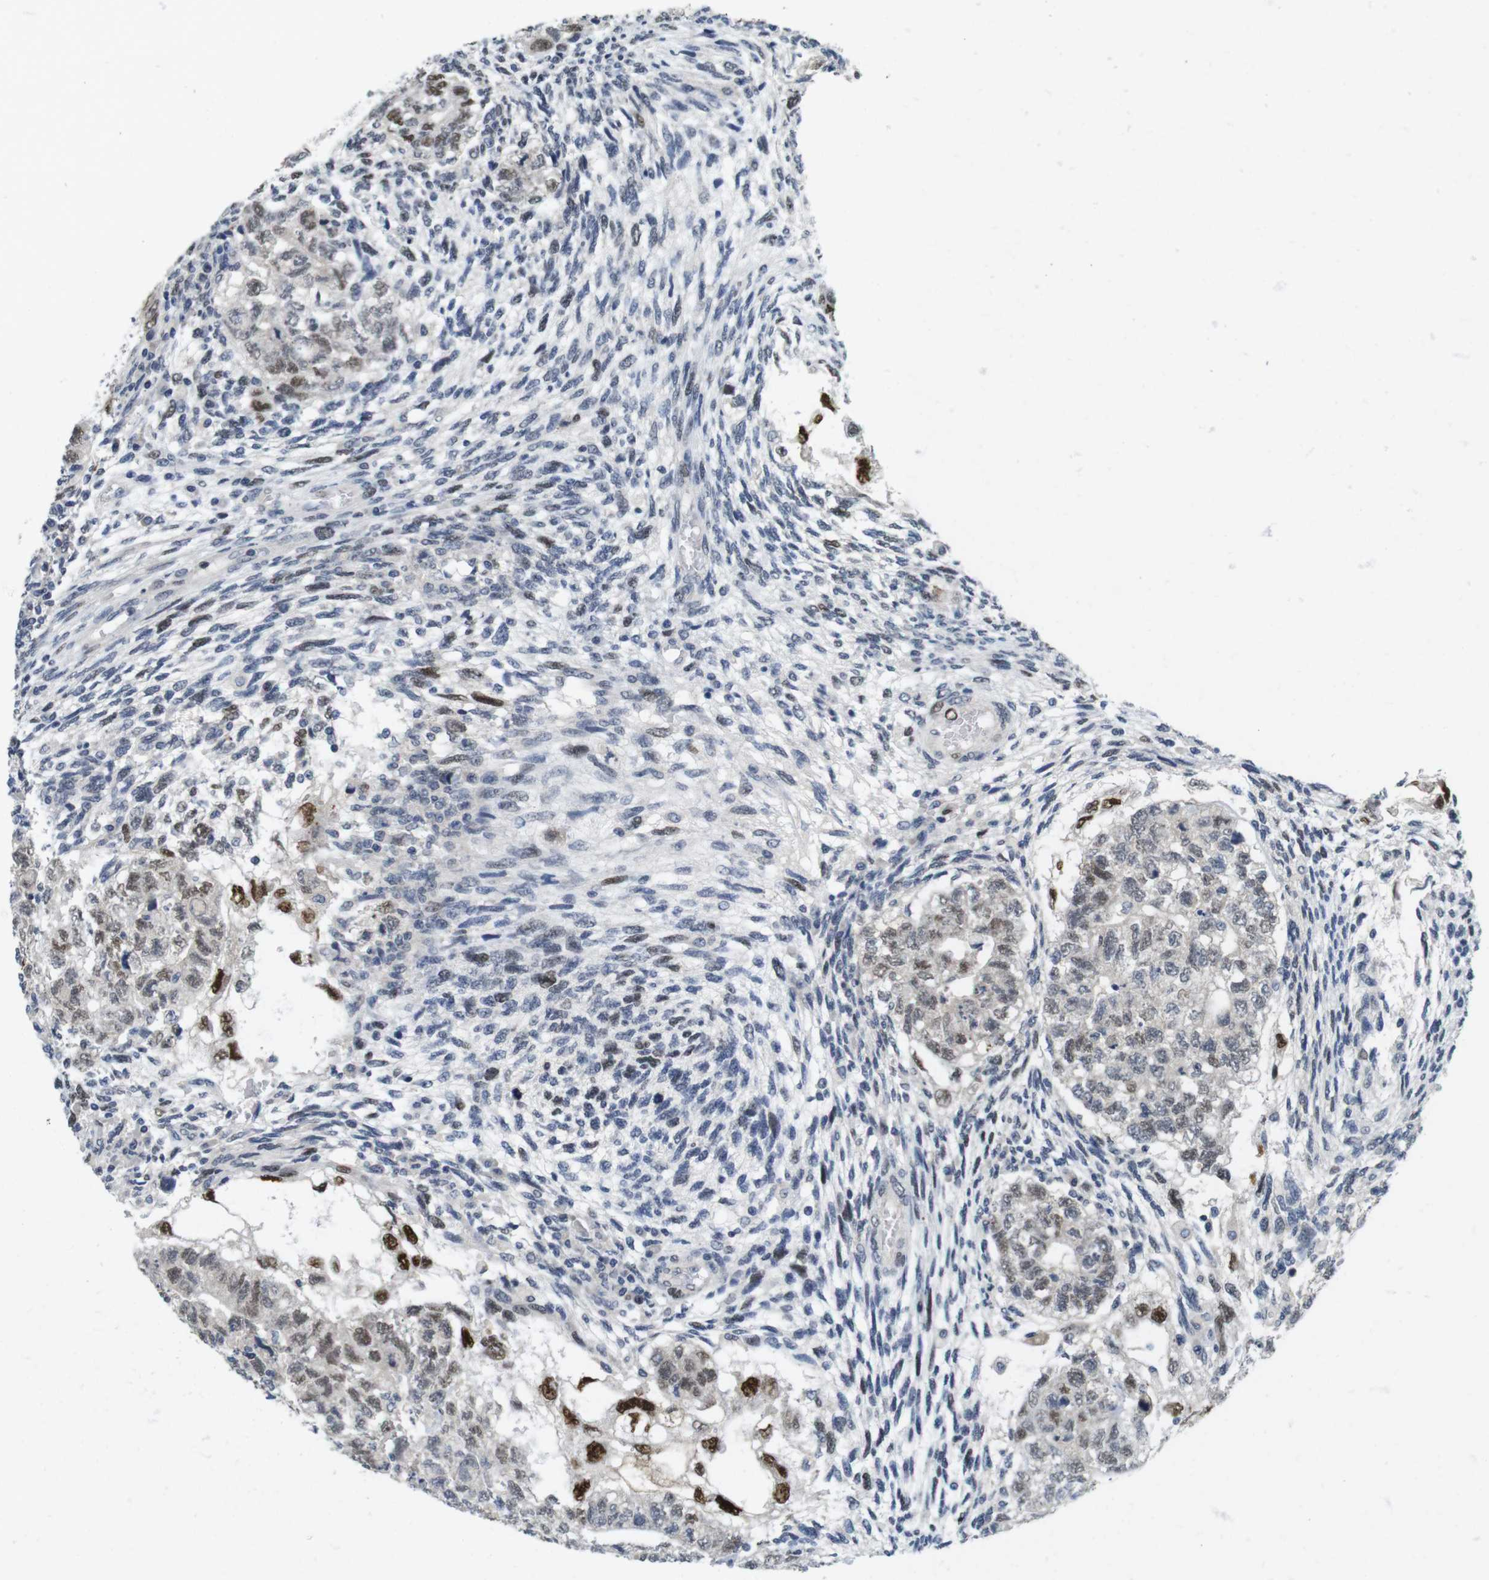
{"staining": {"intensity": "strong", "quantity": "25%-75%", "location": "nuclear"}, "tissue": "testis cancer", "cell_type": "Tumor cells", "image_type": "cancer", "snomed": [{"axis": "morphology", "description": "Normal tissue, NOS"}, {"axis": "morphology", "description": "Carcinoma, Embryonal, NOS"}, {"axis": "topography", "description": "Testis"}], "caption": "Protein expression analysis of testis cancer (embryonal carcinoma) reveals strong nuclear expression in approximately 25%-75% of tumor cells.", "gene": "SKP2", "patient": {"sex": "male", "age": 36}}